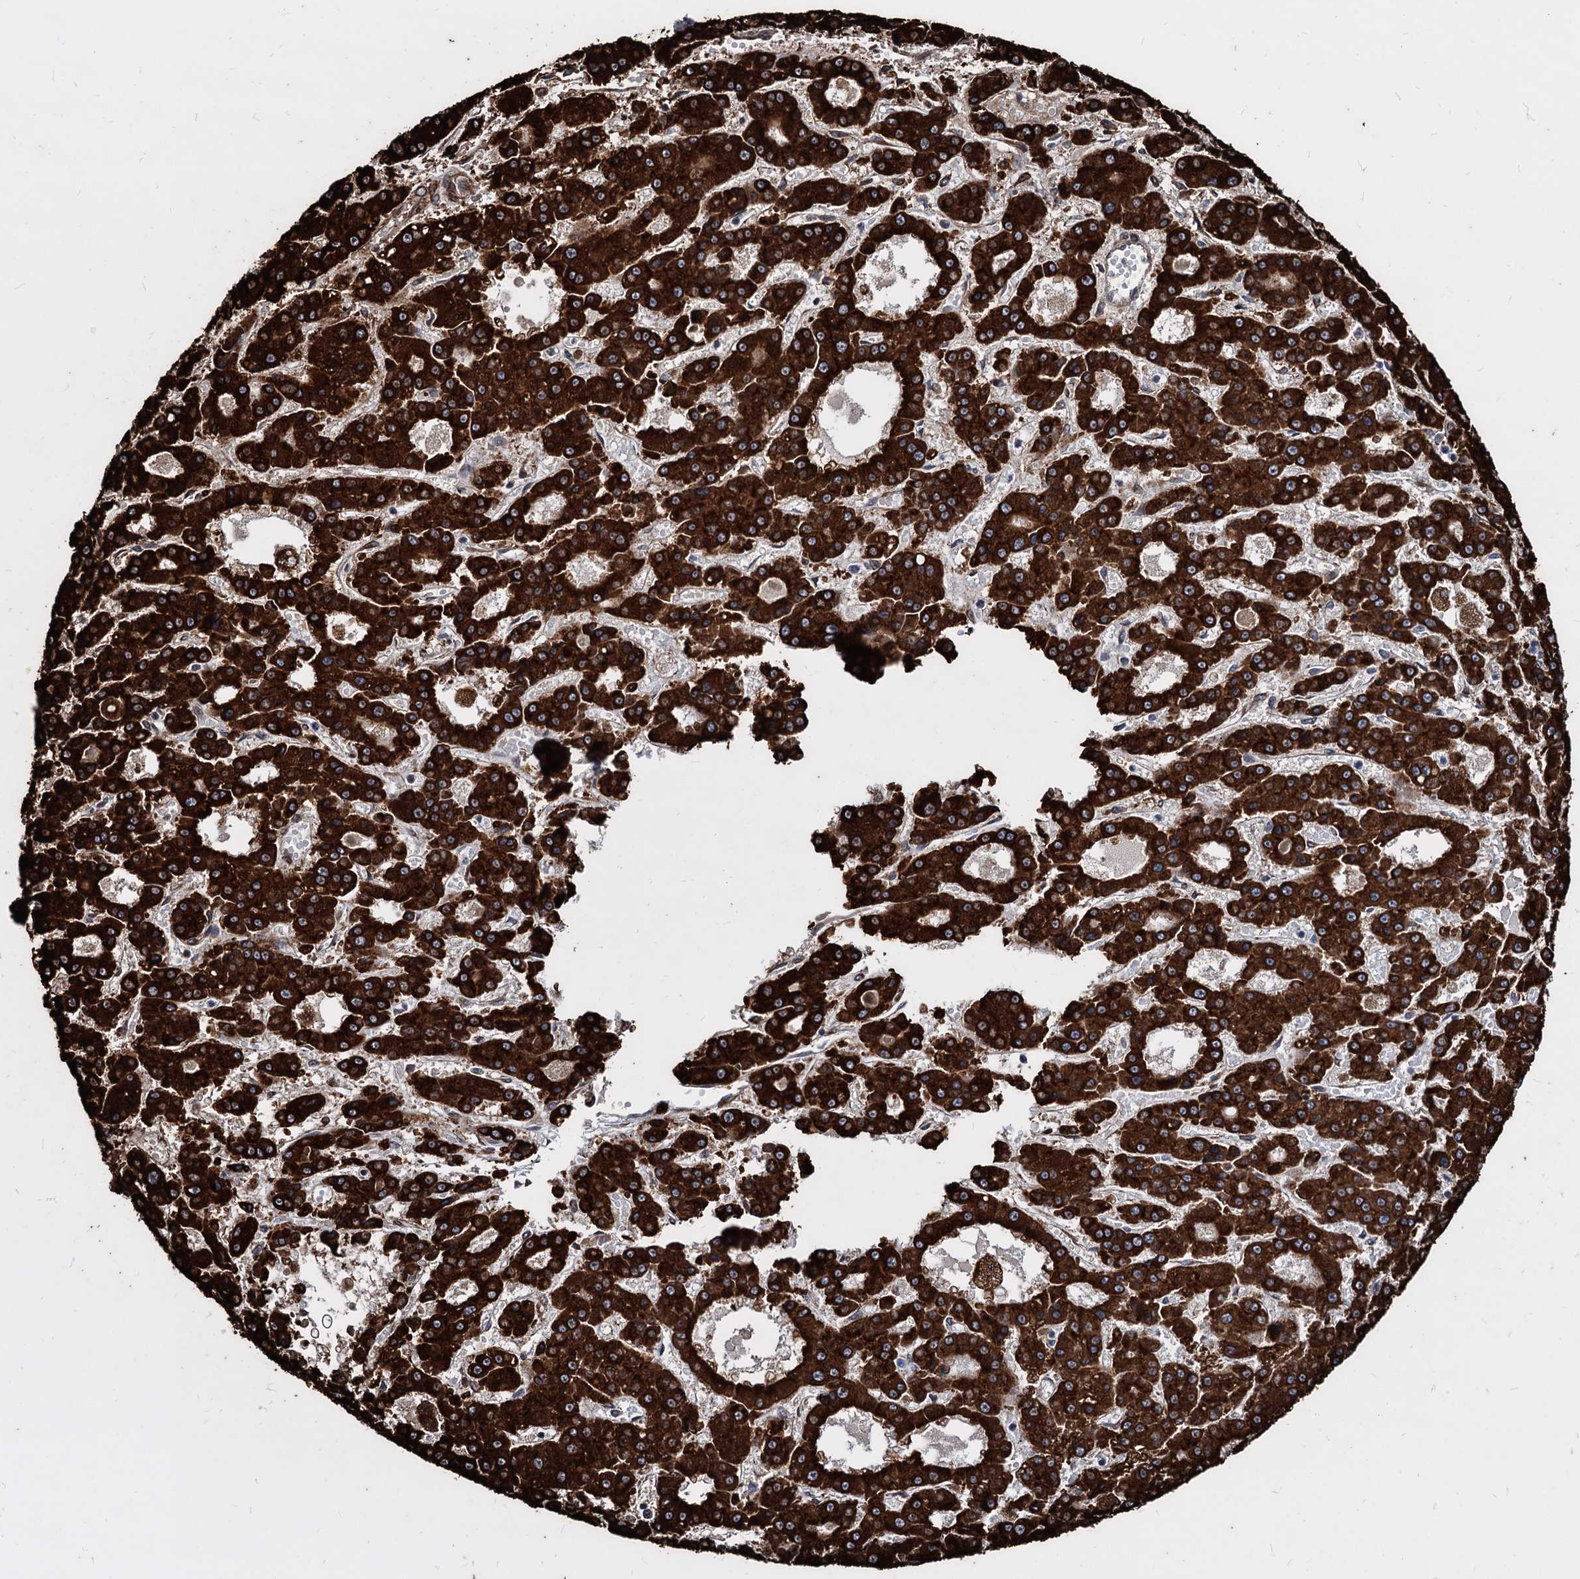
{"staining": {"intensity": "strong", "quantity": ">75%", "location": "cytoplasmic/membranous"}, "tissue": "liver cancer", "cell_type": "Tumor cells", "image_type": "cancer", "snomed": [{"axis": "morphology", "description": "Carcinoma, Hepatocellular, NOS"}, {"axis": "topography", "description": "Liver"}], "caption": "Immunohistochemistry (IHC) staining of liver cancer (hepatocellular carcinoma), which shows high levels of strong cytoplasmic/membranous expression in about >75% of tumor cells indicating strong cytoplasmic/membranous protein staining. The staining was performed using DAB (brown) for protein detection and nuclei were counterstained in hematoxylin (blue).", "gene": "ANKRD12", "patient": {"sex": "male", "age": 70}}